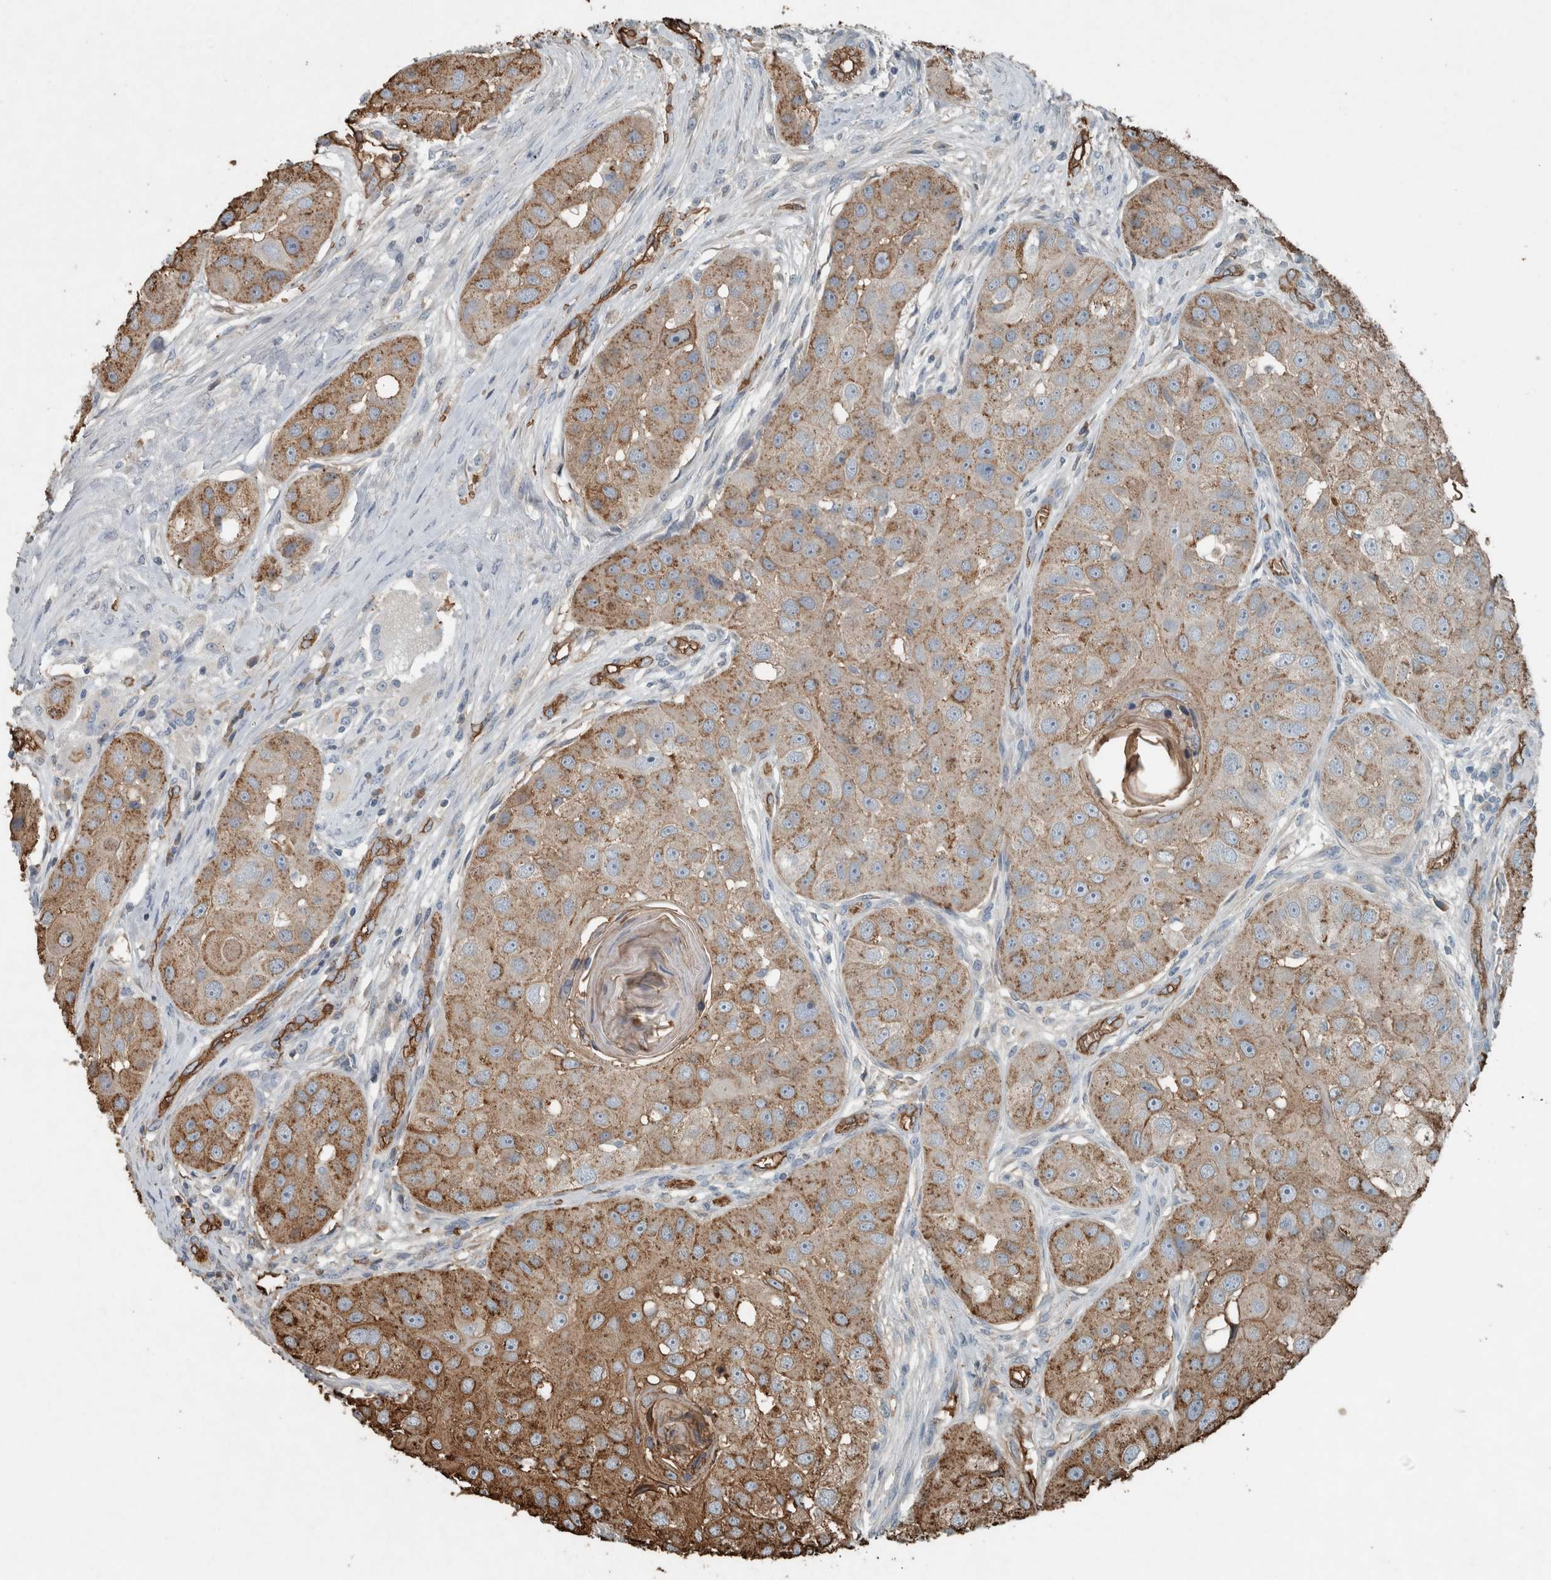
{"staining": {"intensity": "moderate", "quantity": ">75%", "location": "cytoplasmic/membranous"}, "tissue": "head and neck cancer", "cell_type": "Tumor cells", "image_type": "cancer", "snomed": [{"axis": "morphology", "description": "Normal tissue, NOS"}, {"axis": "morphology", "description": "Squamous cell carcinoma, NOS"}, {"axis": "topography", "description": "Skeletal muscle"}, {"axis": "topography", "description": "Head-Neck"}], "caption": "There is medium levels of moderate cytoplasmic/membranous positivity in tumor cells of squamous cell carcinoma (head and neck), as demonstrated by immunohistochemical staining (brown color).", "gene": "LBP", "patient": {"sex": "male", "age": 51}}